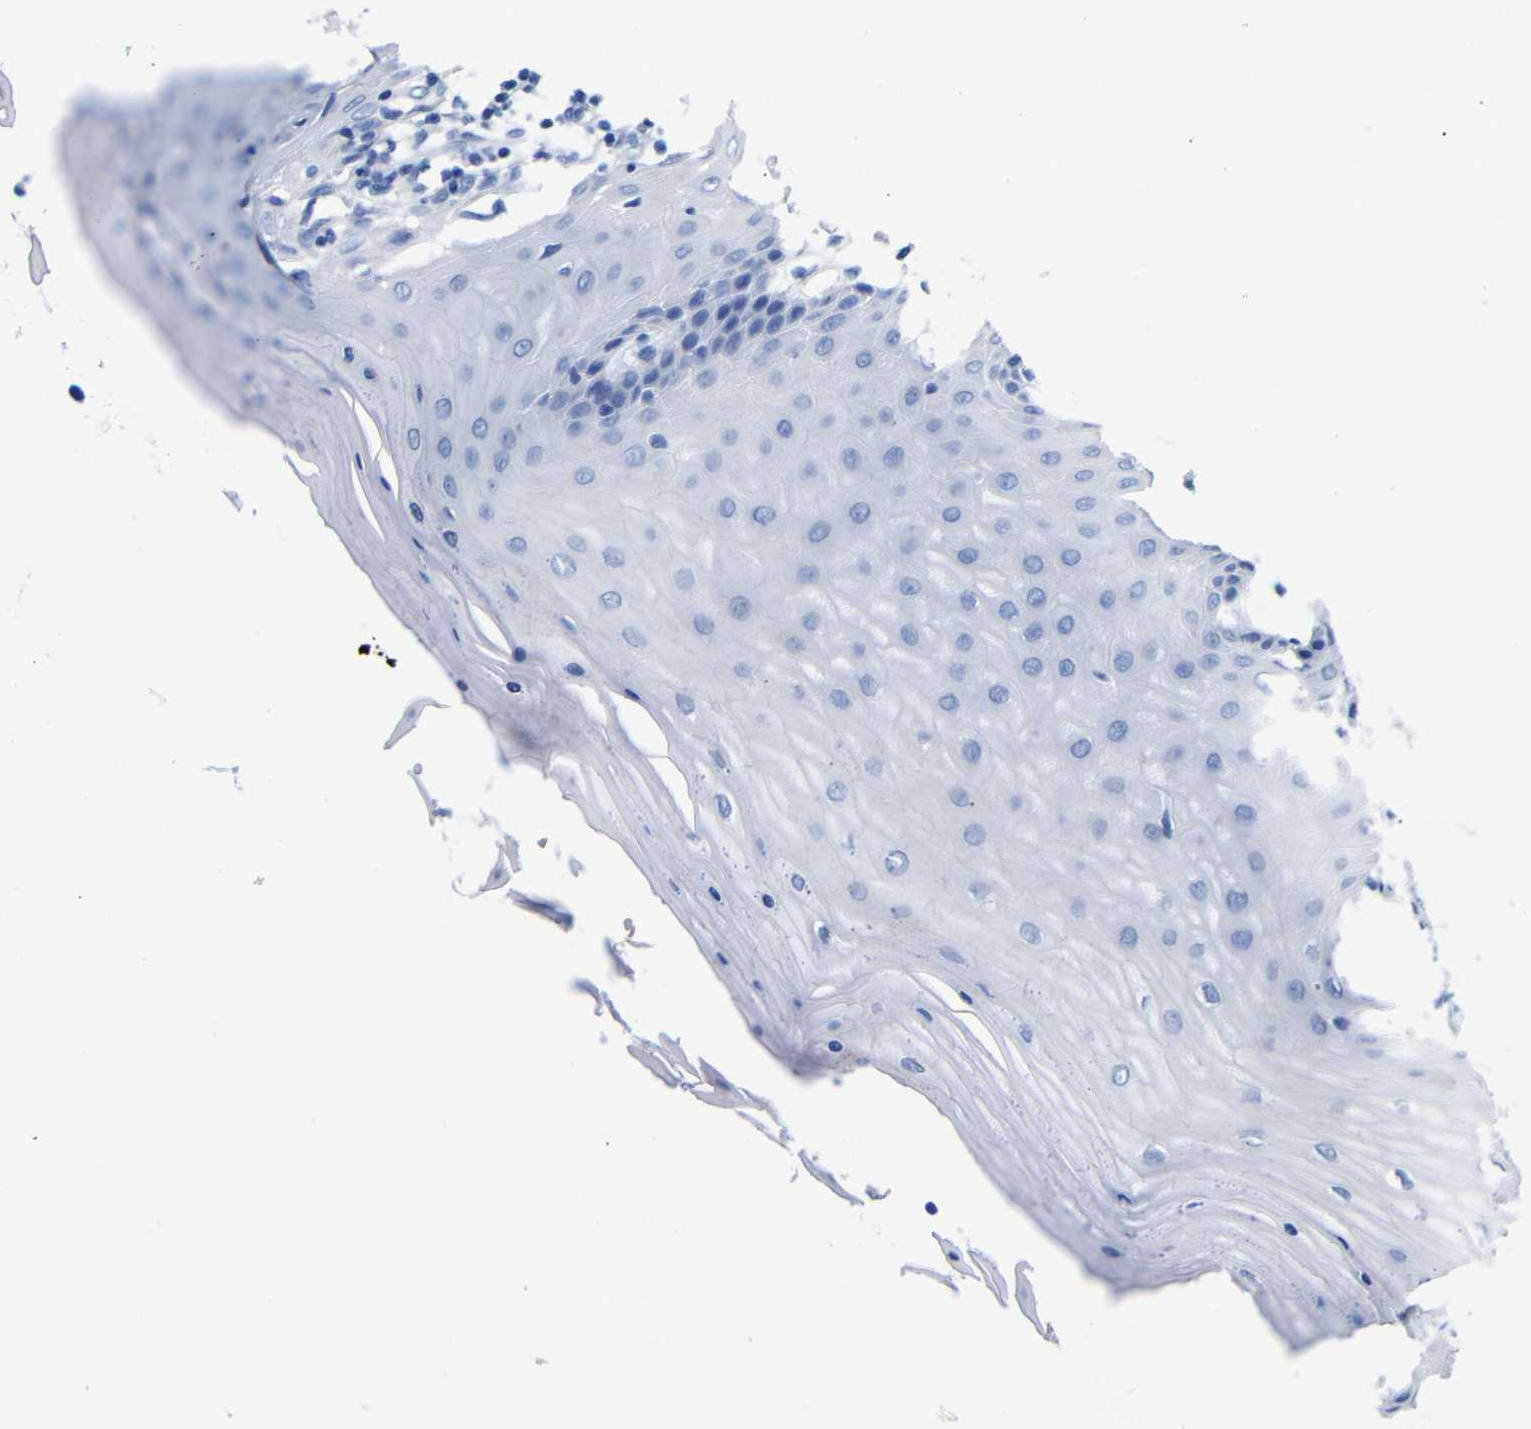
{"staining": {"intensity": "negative", "quantity": "none", "location": "none"}, "tissue": "cervix", "cell_type": "Squamous epithelial cells", "image_type": "normal", "snomed": [{"axis": "morphology", "description": "Normal tissue, NOS"}, {"axis": "topography", "description": "Cervix"}], "caption": "This is an immunohistochemistry (IHC) histopathology image of benign human cervix. There is no staining in squamous epithelial cells.", "gene": "CGNL1", "patient": {"sex": "female", "age": 55}}